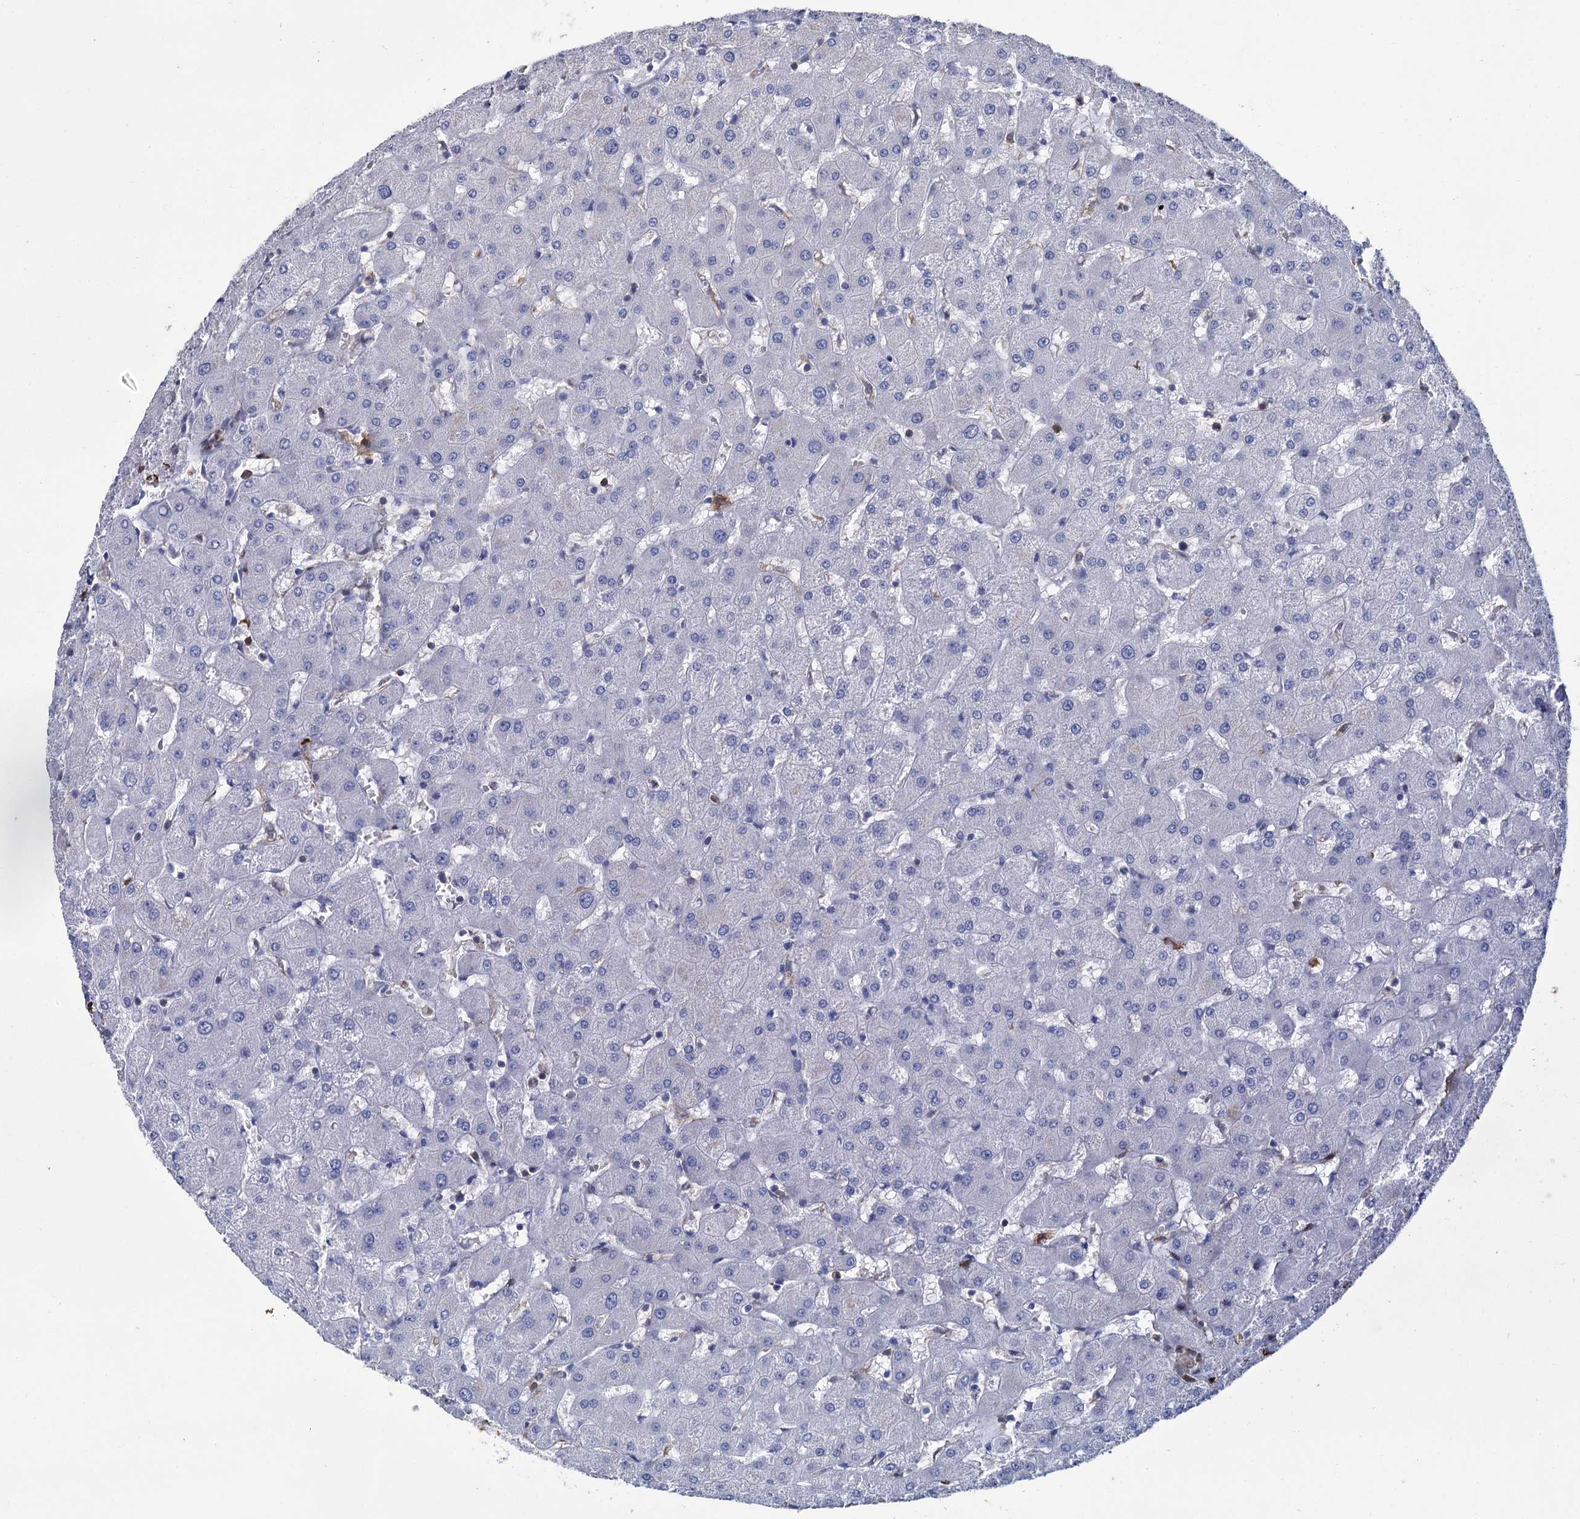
{"staining": {"intensity": "negative", "quantity": "none", "location": "none"}, "tissue": "liver", "cell_type": "Cholangiocytes", "image_type": "normal", "snomed": [{"axis": "morphology", "description": "Normal tissue, NOS"}, {"axis": "topography", "description": "Liver"}], "caption": "A photomicrograph of human liver is negative for staining in cholangiocytes. (Stains: DAB immunohistochemistry with hematoxylin counter stain, Microscopy: brightfield microscopy at high magnification).", "gene": "FABP5", "patient": {"sex": "female", "age": 63}}